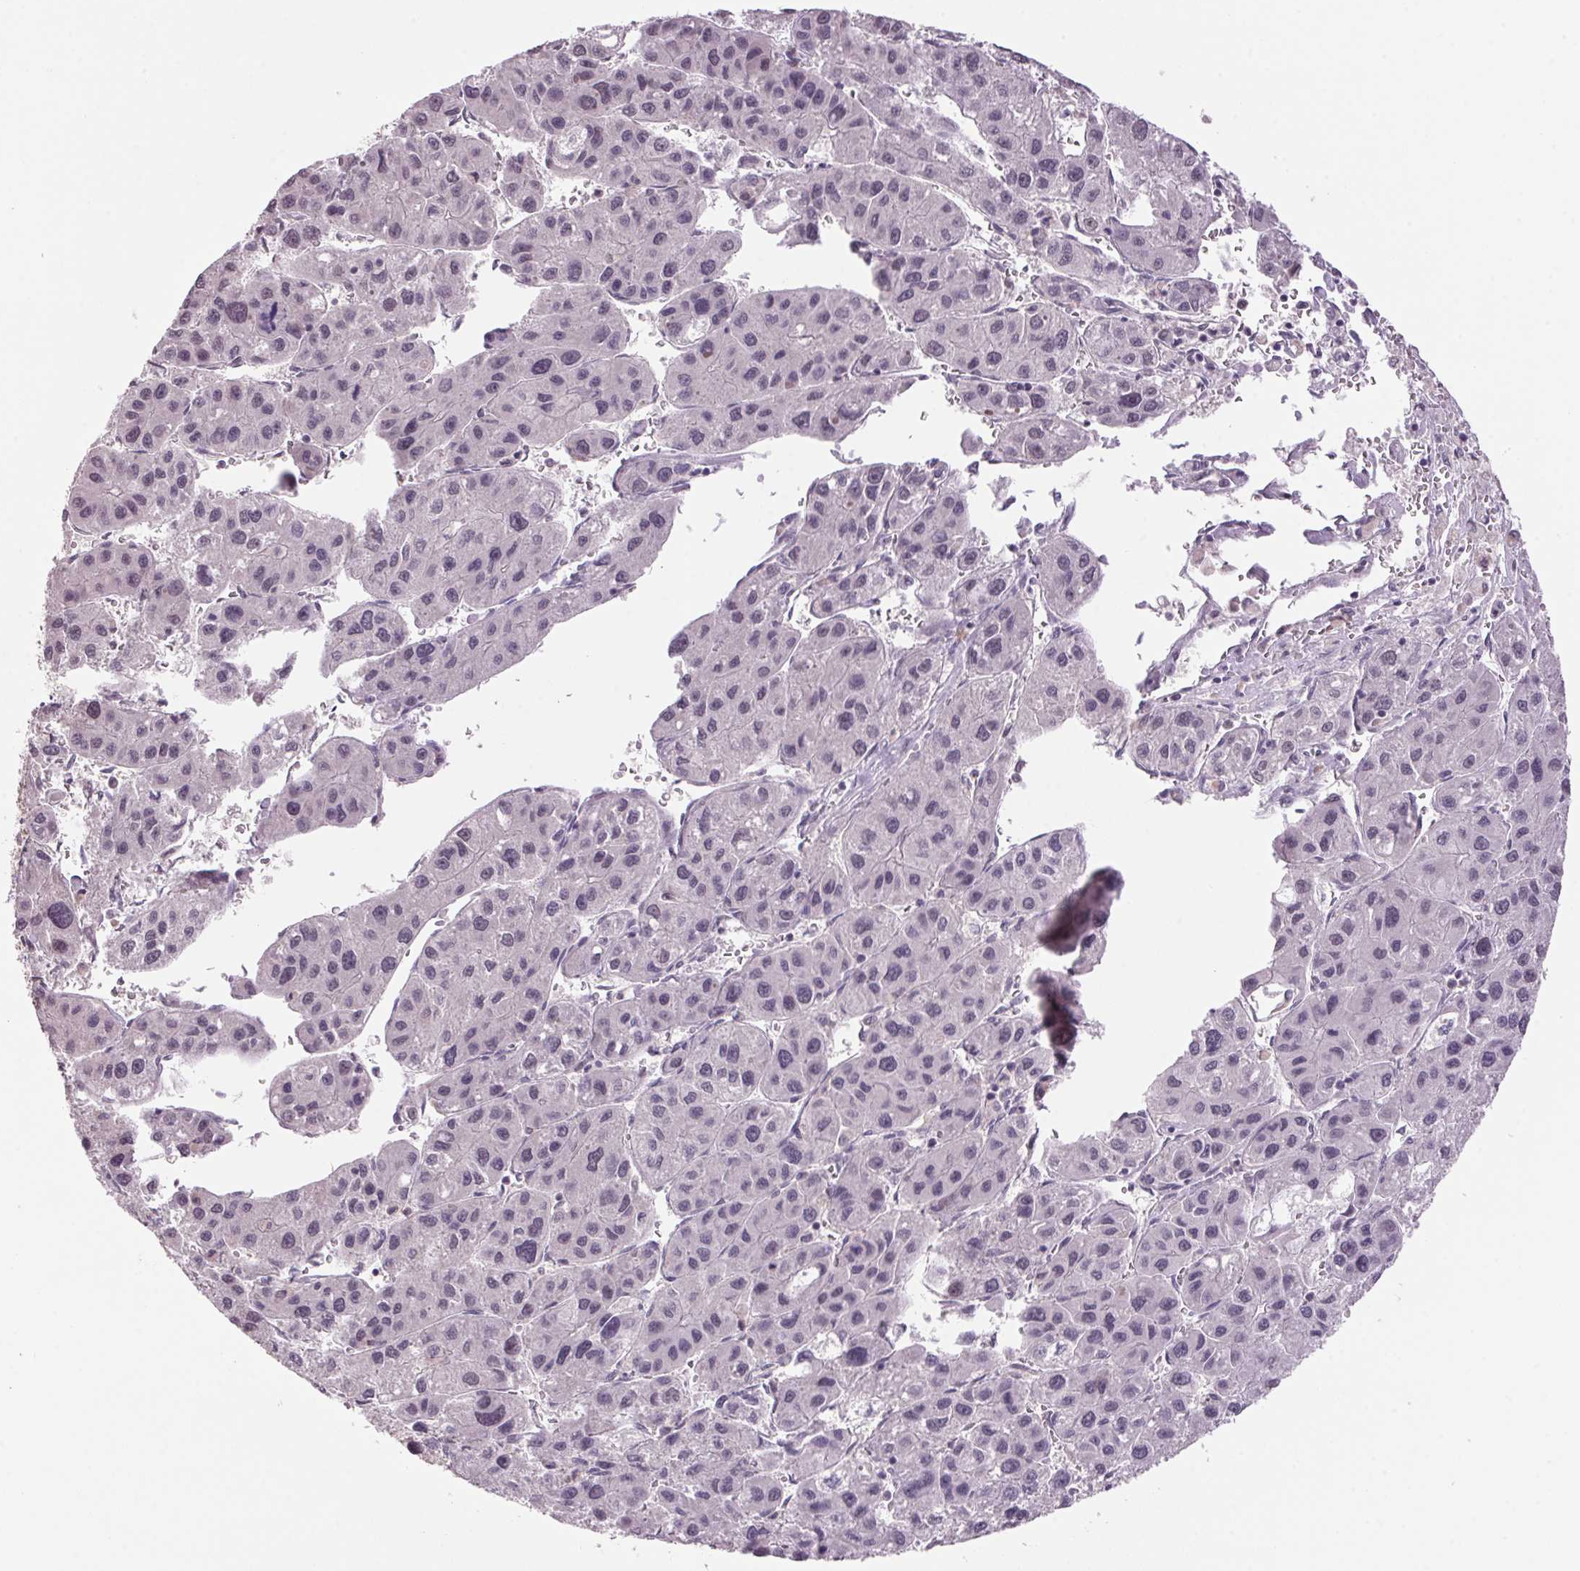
{"staining": {"intensity": "negative", "quantity": "none", "location": "none"}, "tissue": "liver cancer", "cell_type": "Tumor cells", "image_type": "cancer", "snomed": [{"axis": "morphology", "description": "Carcinoma, Hepatocellular, NOS"}, {"axis": "topography", "description": "Liver"}], "caption": "Tumor cells are negative for brown protein staining in liver cancer.", "gene": "VWA3B", "patient": {"sex": "male", "age": 73}}